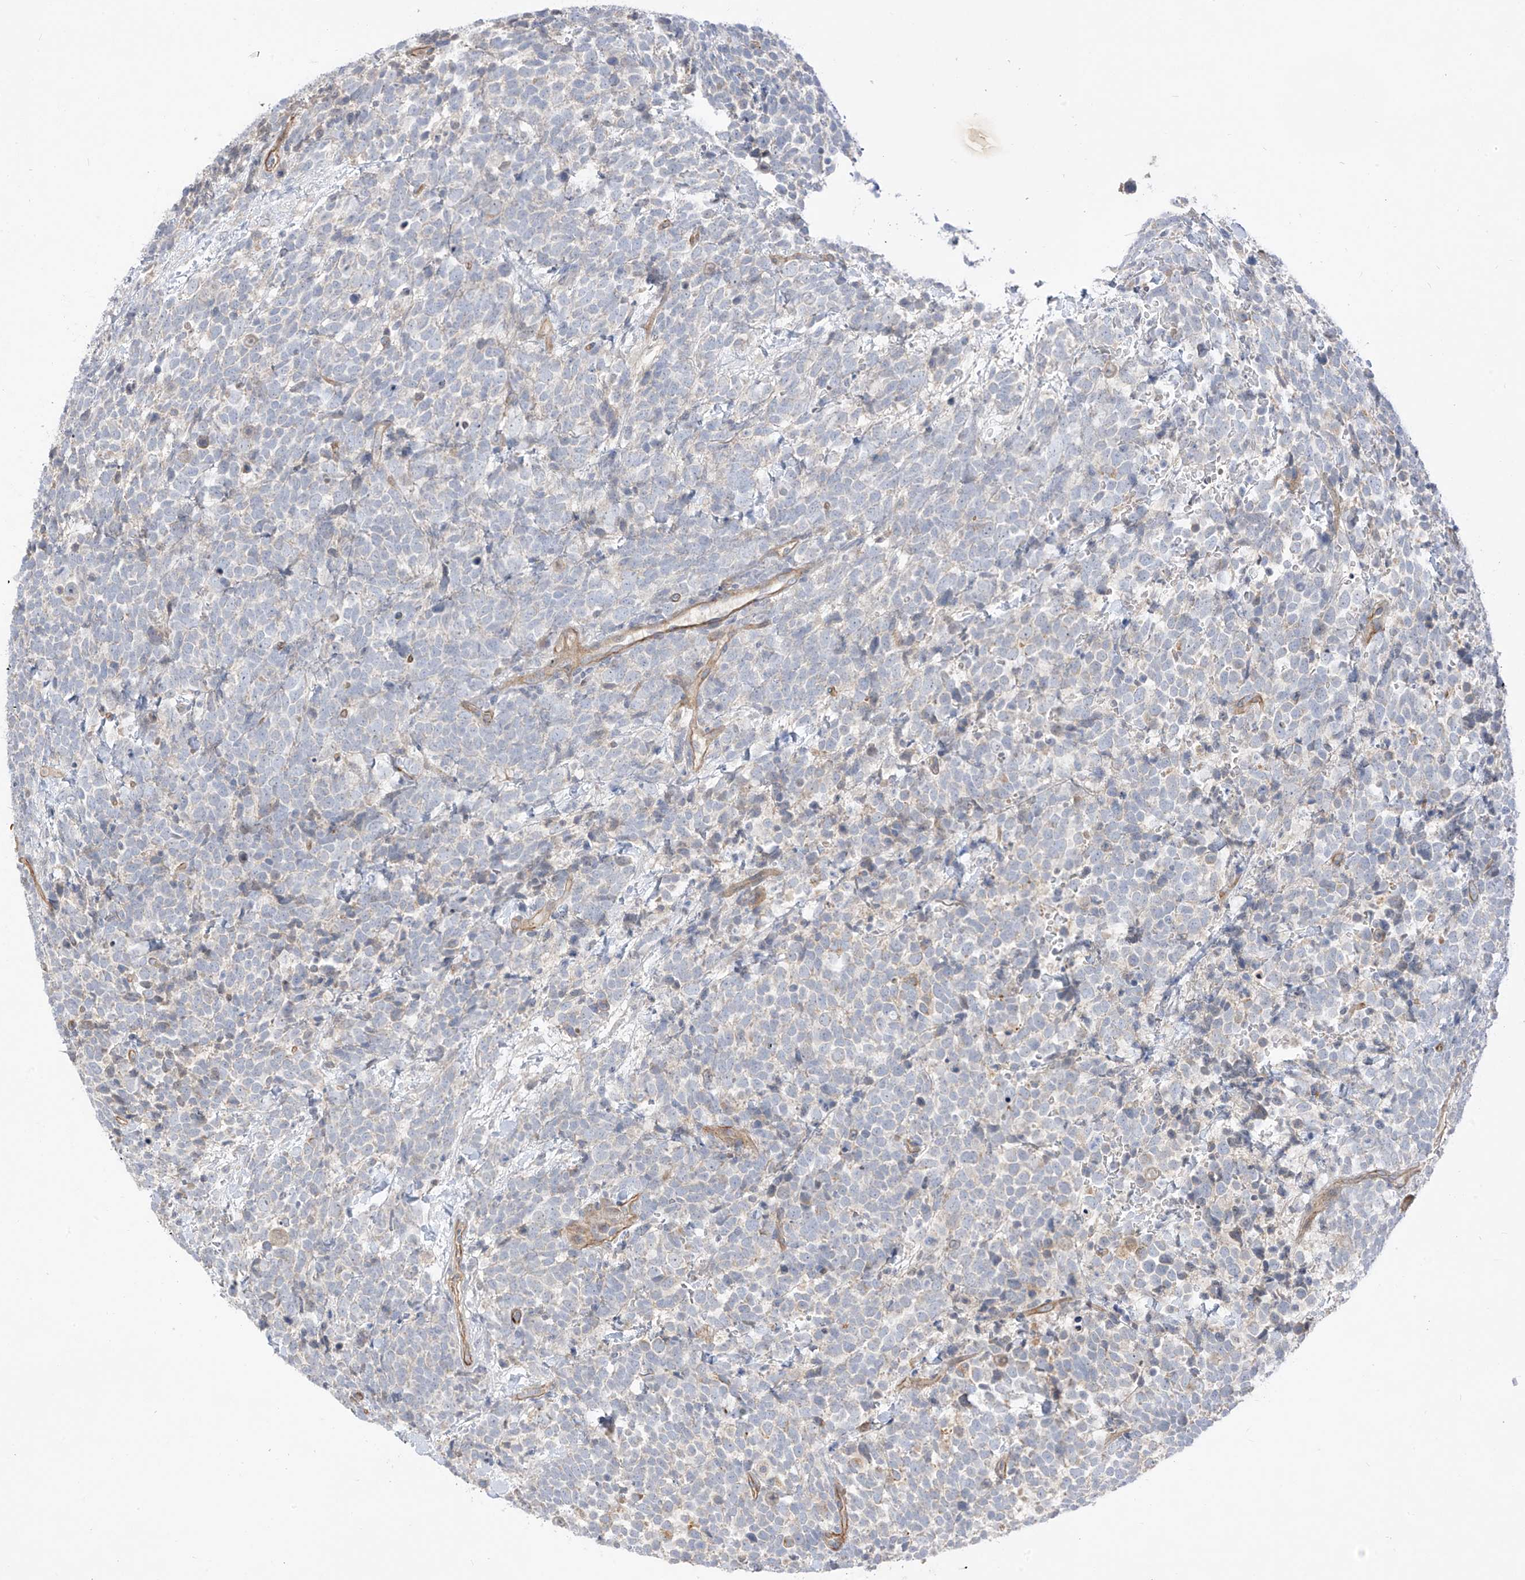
{"staining": {"intensity": "negative", "quantity": "none", "location": "none"}, "tissue": "urothelial cancer", "cell_type": "Tumor cells", "image_type": "cancer", "snomed": [{"axis": "morphology", "description": "Urothelial carcinoma, High grade"}, {"axis": "topography", "description": "Urinary bladder"}], "caption": "Tumor cells are negative for protein expression in human urothelial carcinoma (high-grade).", "gene": "C2orf42", "patient": {"sex": "female", "age": 82}}